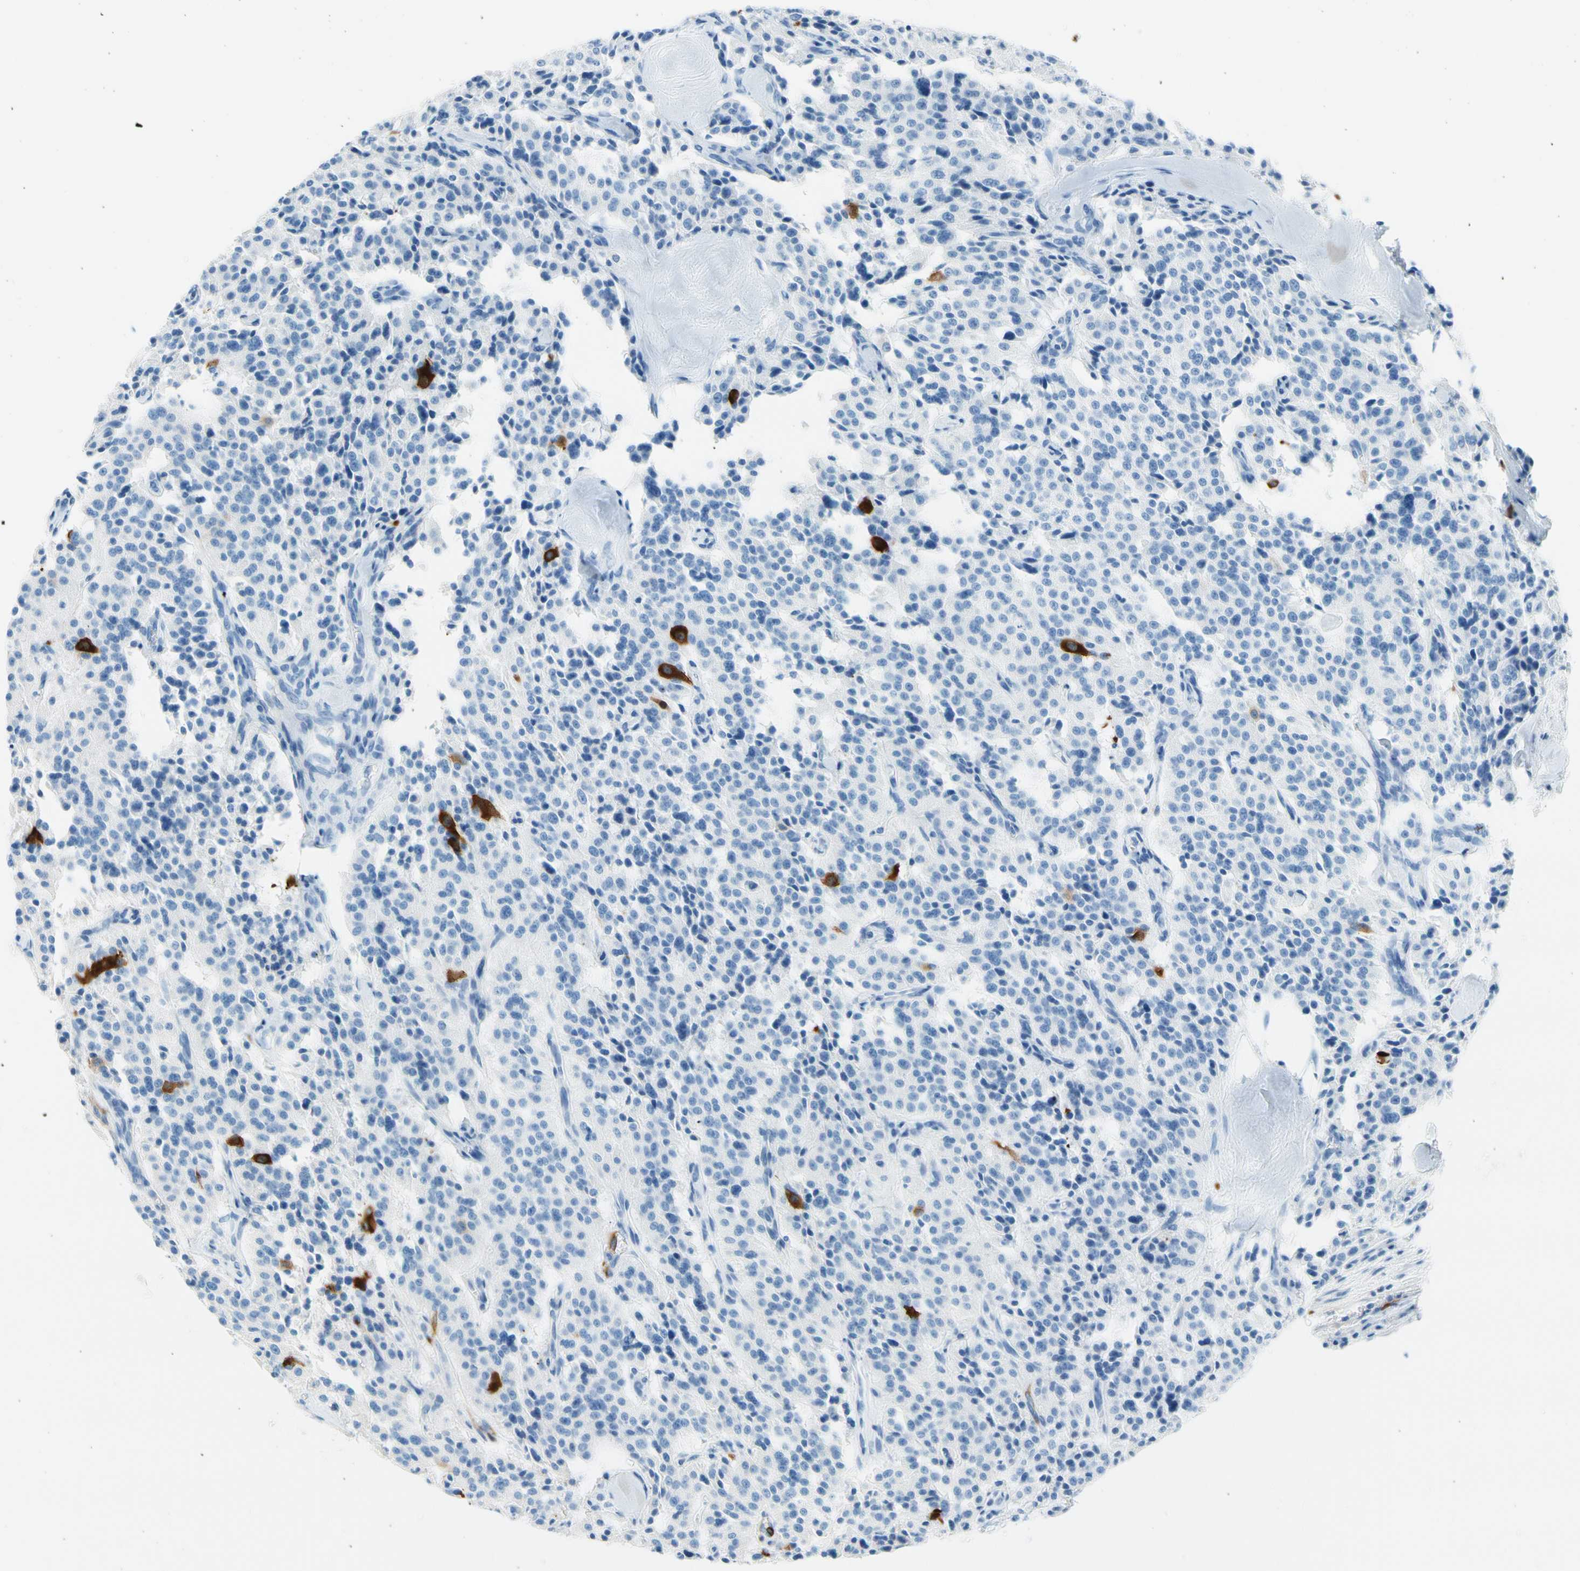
{"staining": {"intensity": "strong", "quantity": "<25%", "location": "cytoplasmic/membranous"}, "tissue": "carcinoid", "cell_type": "Tumor cells", "image_type": "cancer", "snomed": [{"axis": "morphology", "description": "Carcinoid, malignant, NOS"}, {"axis": "topography", "description": "Lung"}], "caption": "Protein staining of carcinoid tissue exhibits strong cytoplasmic/membranous expression in approximately <25% of tumor cells.", "gene": "TACC3", "patient": {"sex": "male", "age": 30}}